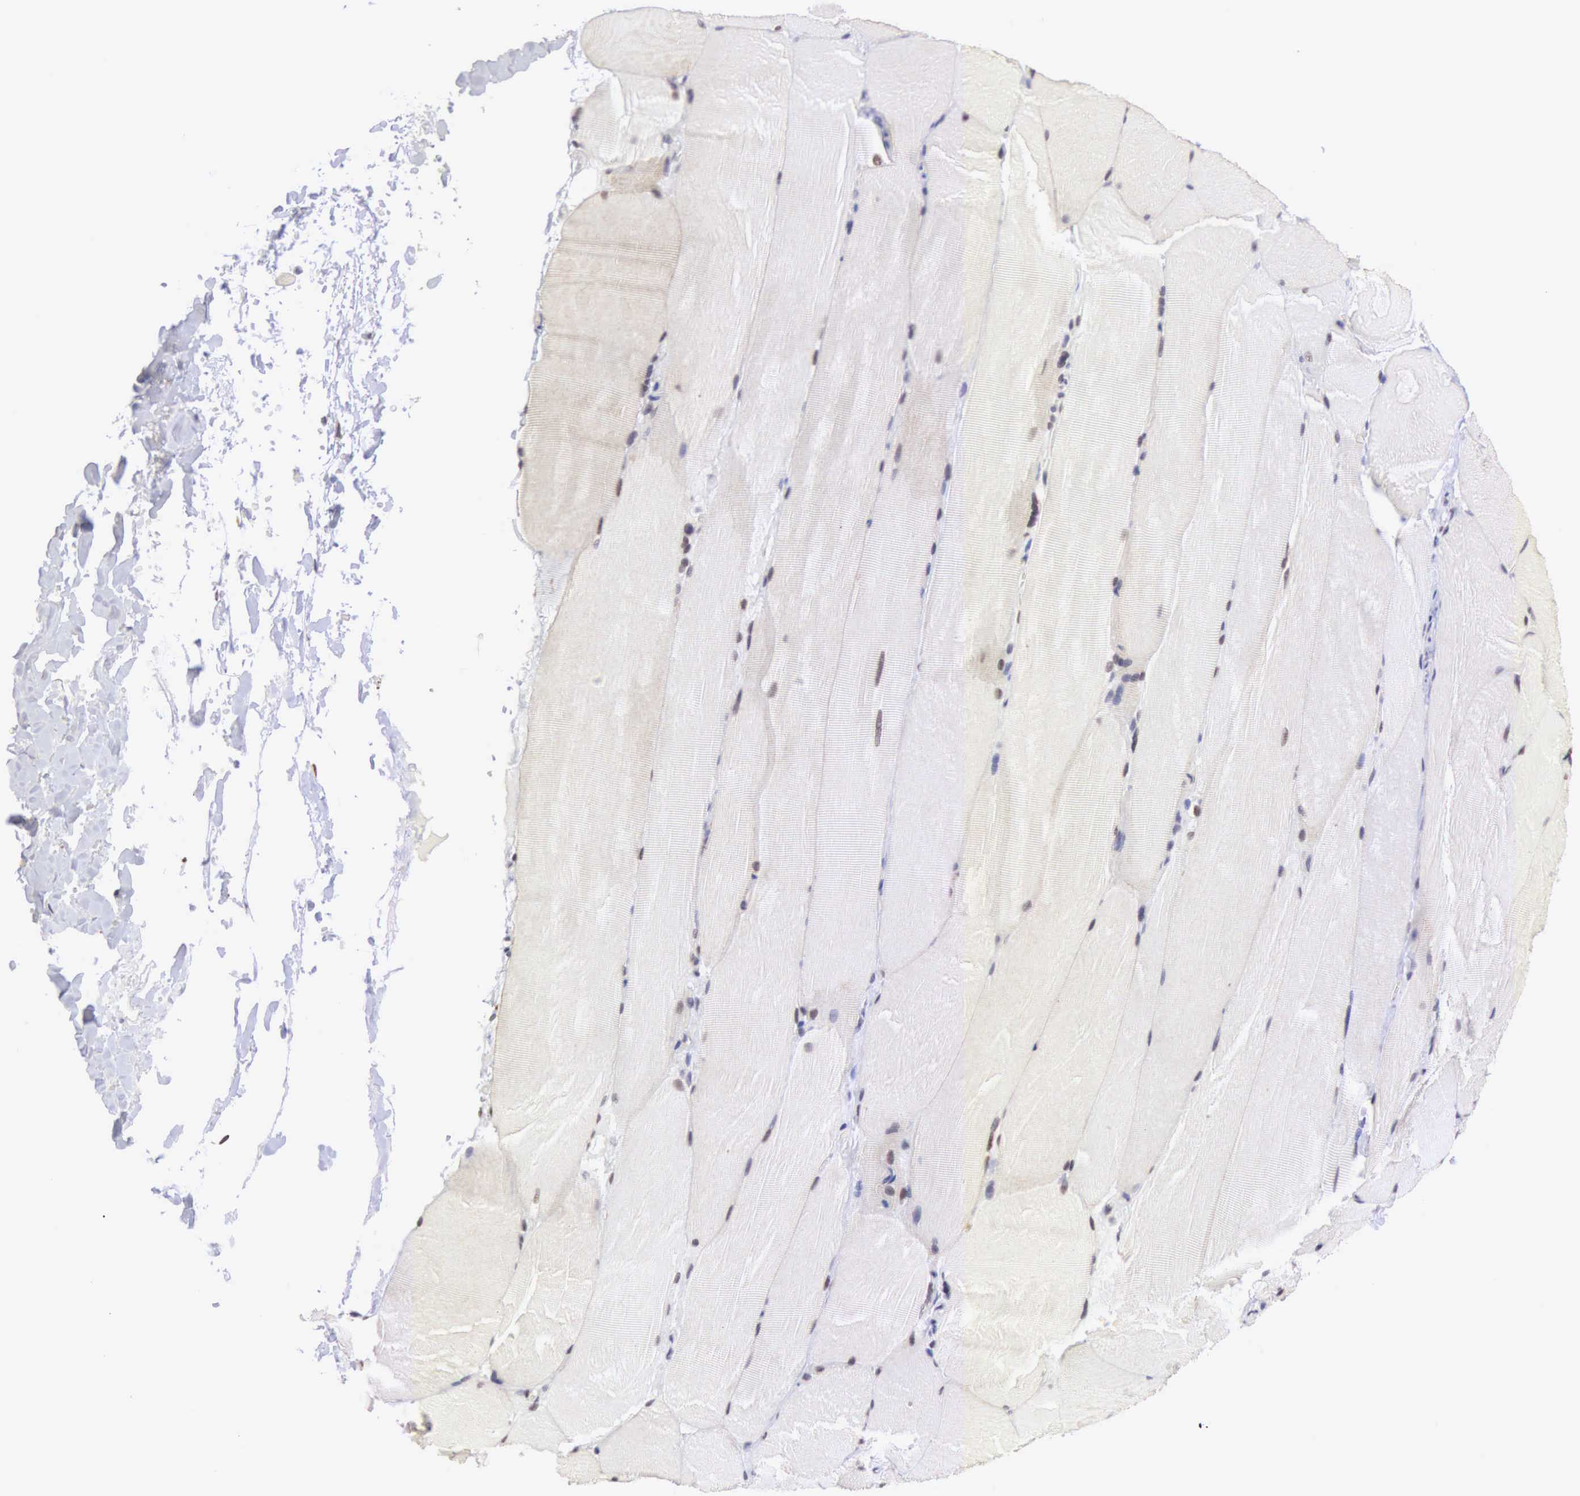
{"staining": {"intensity": "weak", "quantity": "<25%", "location": "nuclear"}, "tissue": "skeletal muscle", "cell_type": "Myocytes", "image_type": "normal", "snomed": [{"axis": "morphology", "description": "Normal tissue, NOS"}, {"axis": "topography", "description": "Skeletal muscle"}], "caption": "Skeletal muscle was stained to show a protein in brown. There is no significant expression in myocytes. Brightfield microscopy of IHC stained with DAB (brown) and hematoxylin (blue), captured at high magnification.", "gene": "MORC2", "patient": {"sex": "male", "age": 71}}